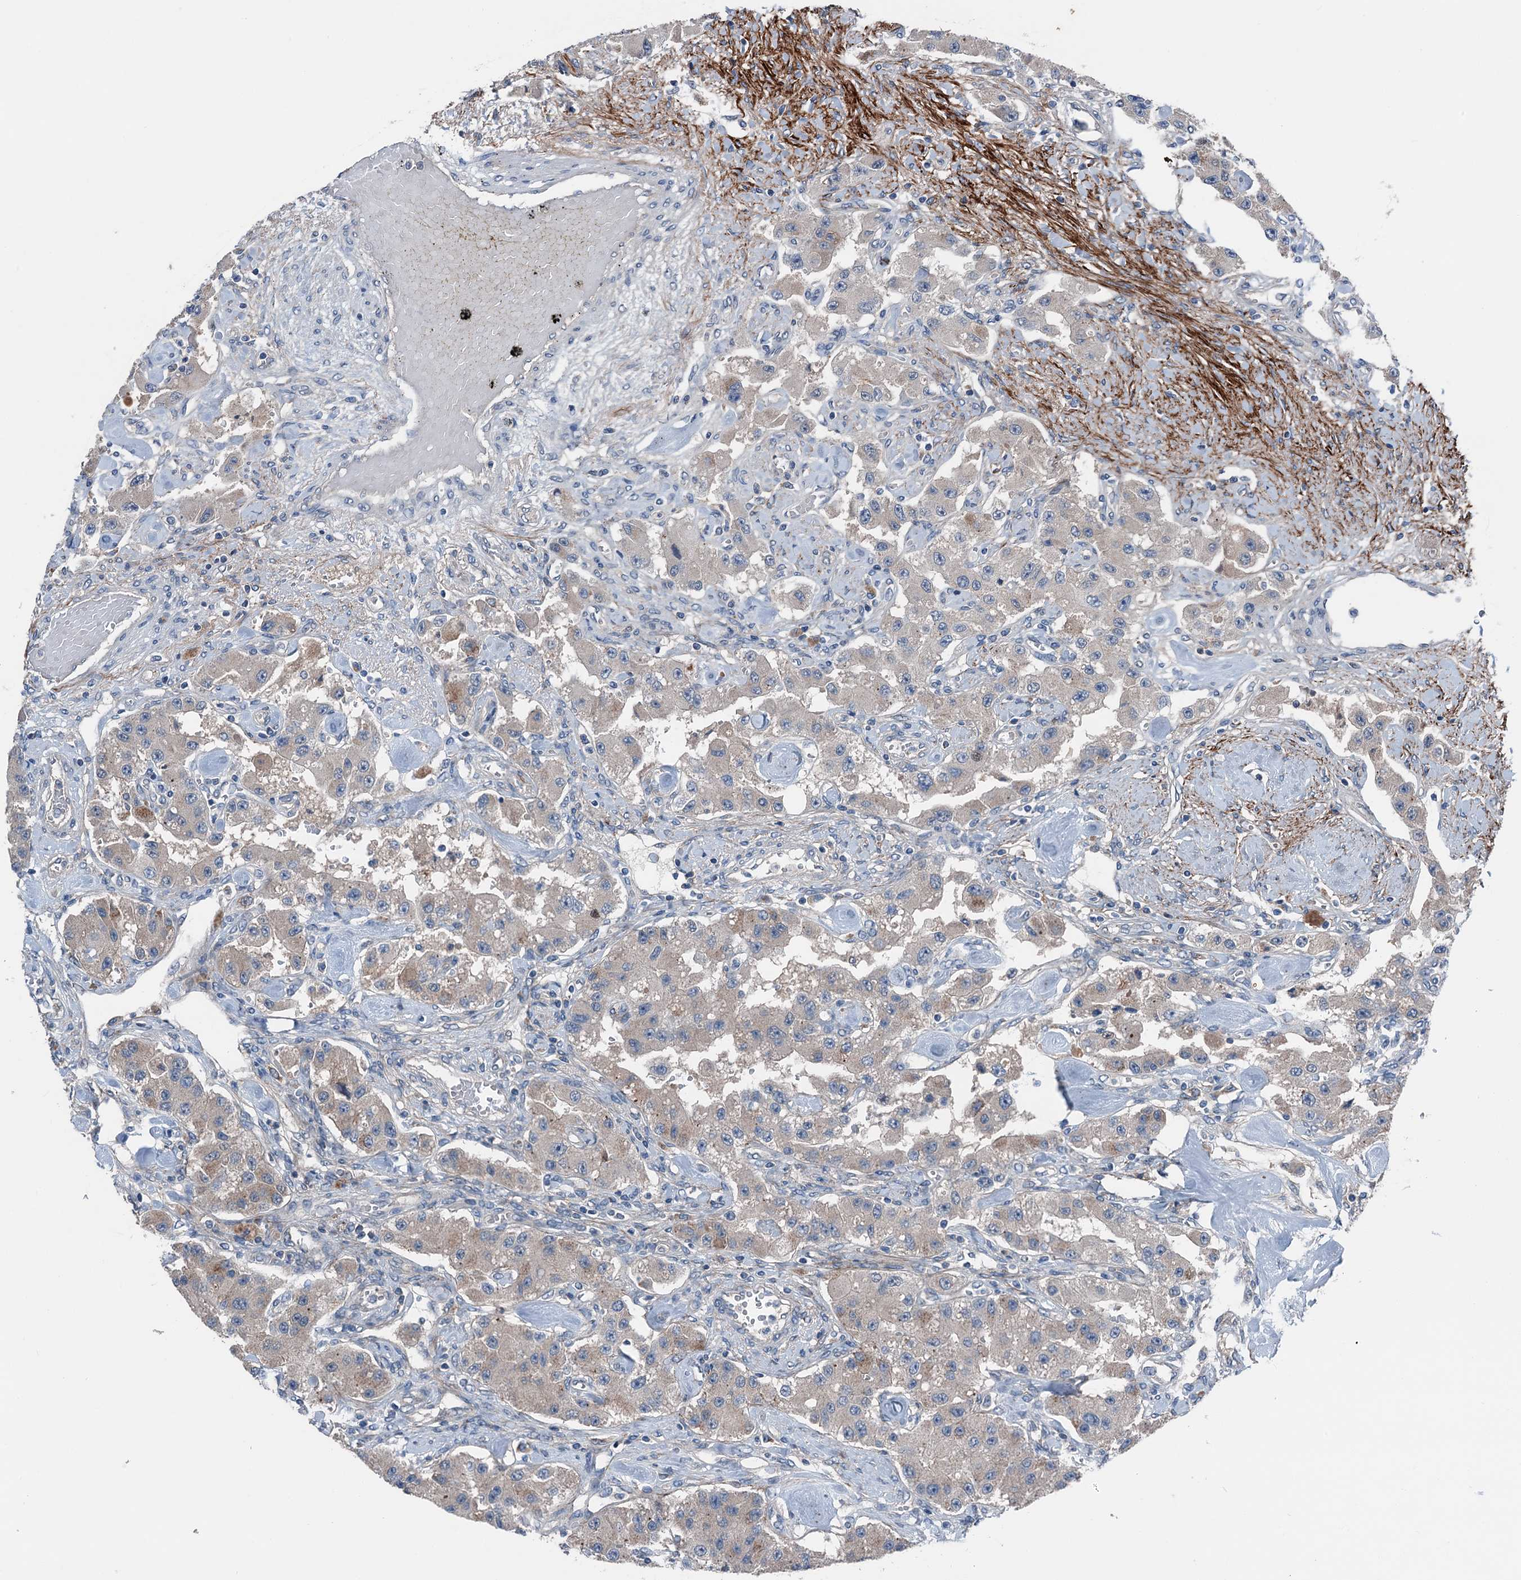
{"staining": {"intensity": "weak", "quantity": "25%-75%", "location": "cytoplasmic/membranous"}, "tissue": "carcinoid", "cell_type": "Tumor cells", "image_type": "cancer", "snomed": [{"axis": "morphology", "description": "Carcinoid, malignant, NOS"}, {"axis": "topography", "description": "Pancreas"}], "caption": "The photomicrograph demonstrates immunohistochemical staining of carcinoid. There is weak cytoplasmic/membranous expression is appreciated in about 25%-75% of tumor cells.", "gene": "SLC2A10", "patient": {"sex": "male", "age": 41}}